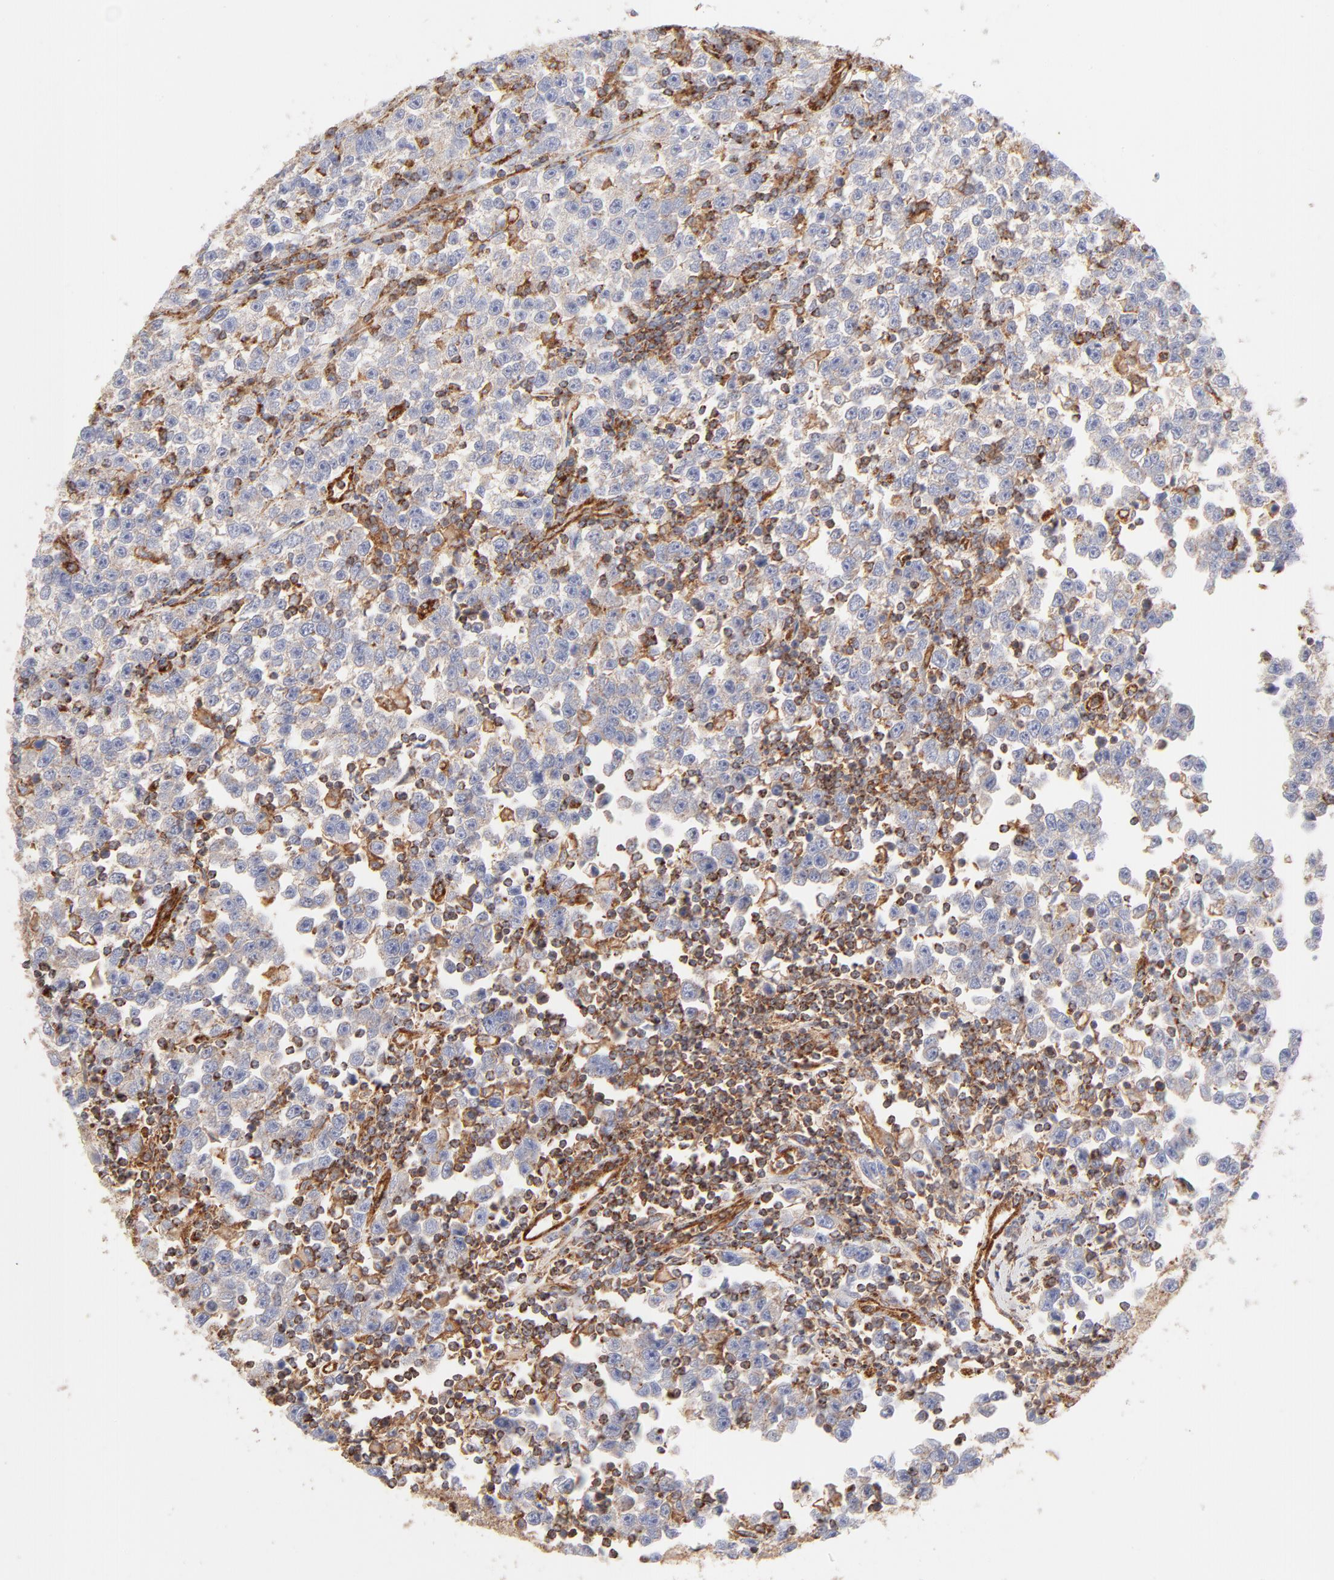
{"staining": {"intensity": "weak", "quantity": ">75%", "location": "cytoplasmic/membranous"}, "tissue": "testis cancer", "cell_type": "Tumor cells", "image_type": "cancer", "snomed": [{"axis": "morphology", "description": "Seminoma, NOS"}, {"axis": "topography", "description": "Testis"}], "caption": "A histopathology image showing weak cytoplasmic/membranous staining in approximately >75% of tumor cells in testis cancer, as visualized by brown immunohistochemical staining.", "gene": "CLTB", "patient": {"sex": "male", "age": 43}}